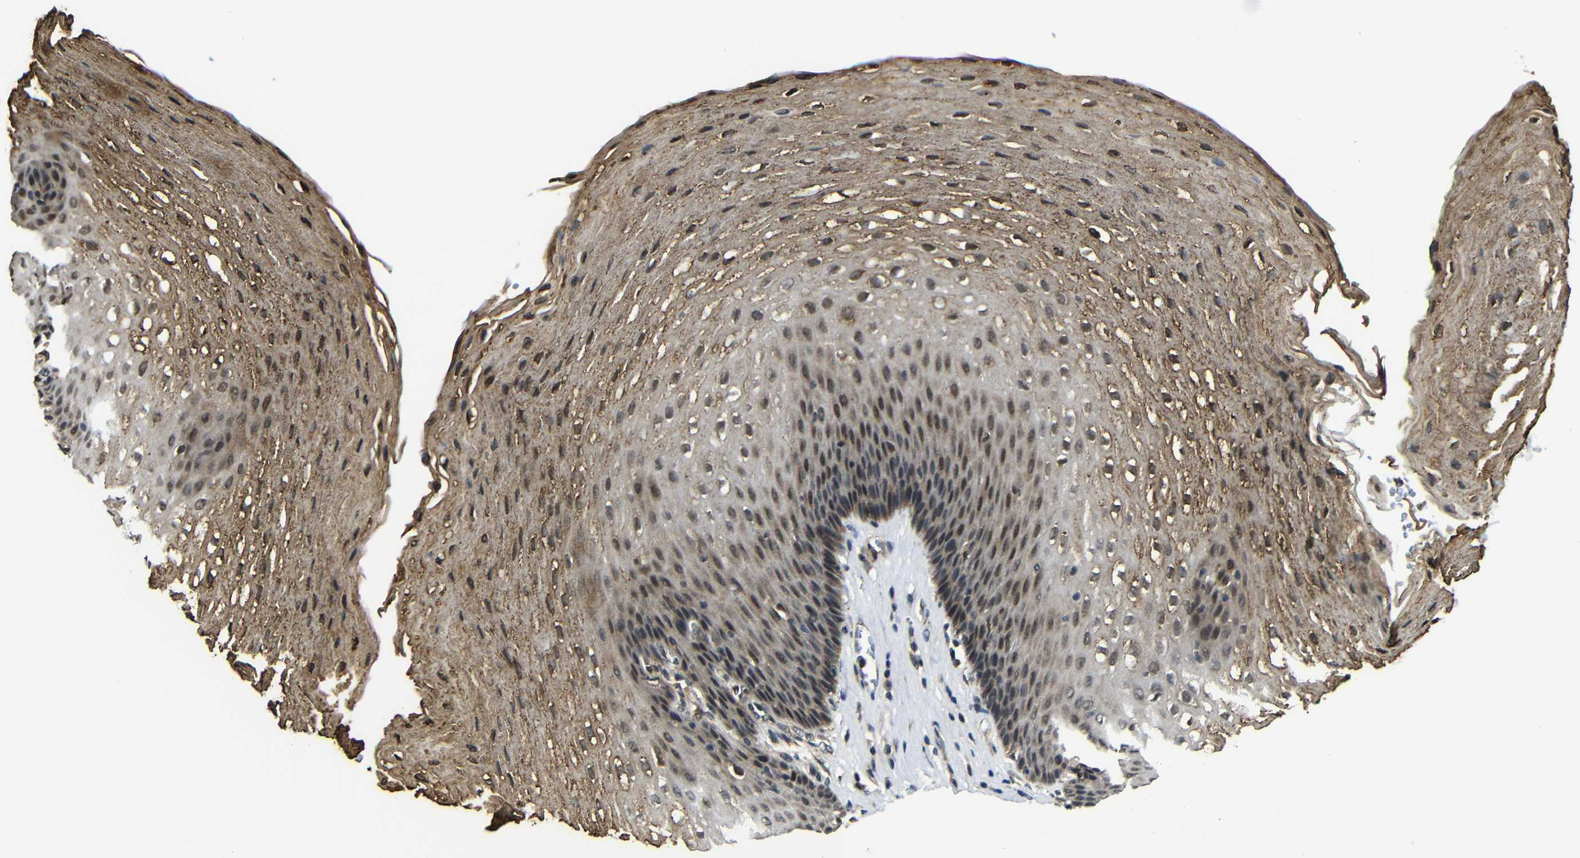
{"staining": {"intensity": "moderate", "quantity": ">75%", "location": "cytoplasmic/membranous,nuclear"}, "tissue": "esophagus", "cell_type": "Squamous epithelial cells", "image_type": "normal", "snomed": [{"axis": "morphology", "description": "Normal tissue, NOS"}, {"axis": "topography", "description": "Esophagus"}], "caption": "A brown stain labels moderate cytoplasmic/membranous,nuclear positivity of a protein in squamous epithelial cells of benign esophagus.", "gene": "FAM172A", "patient": {"sex": "male", "age": 48}}